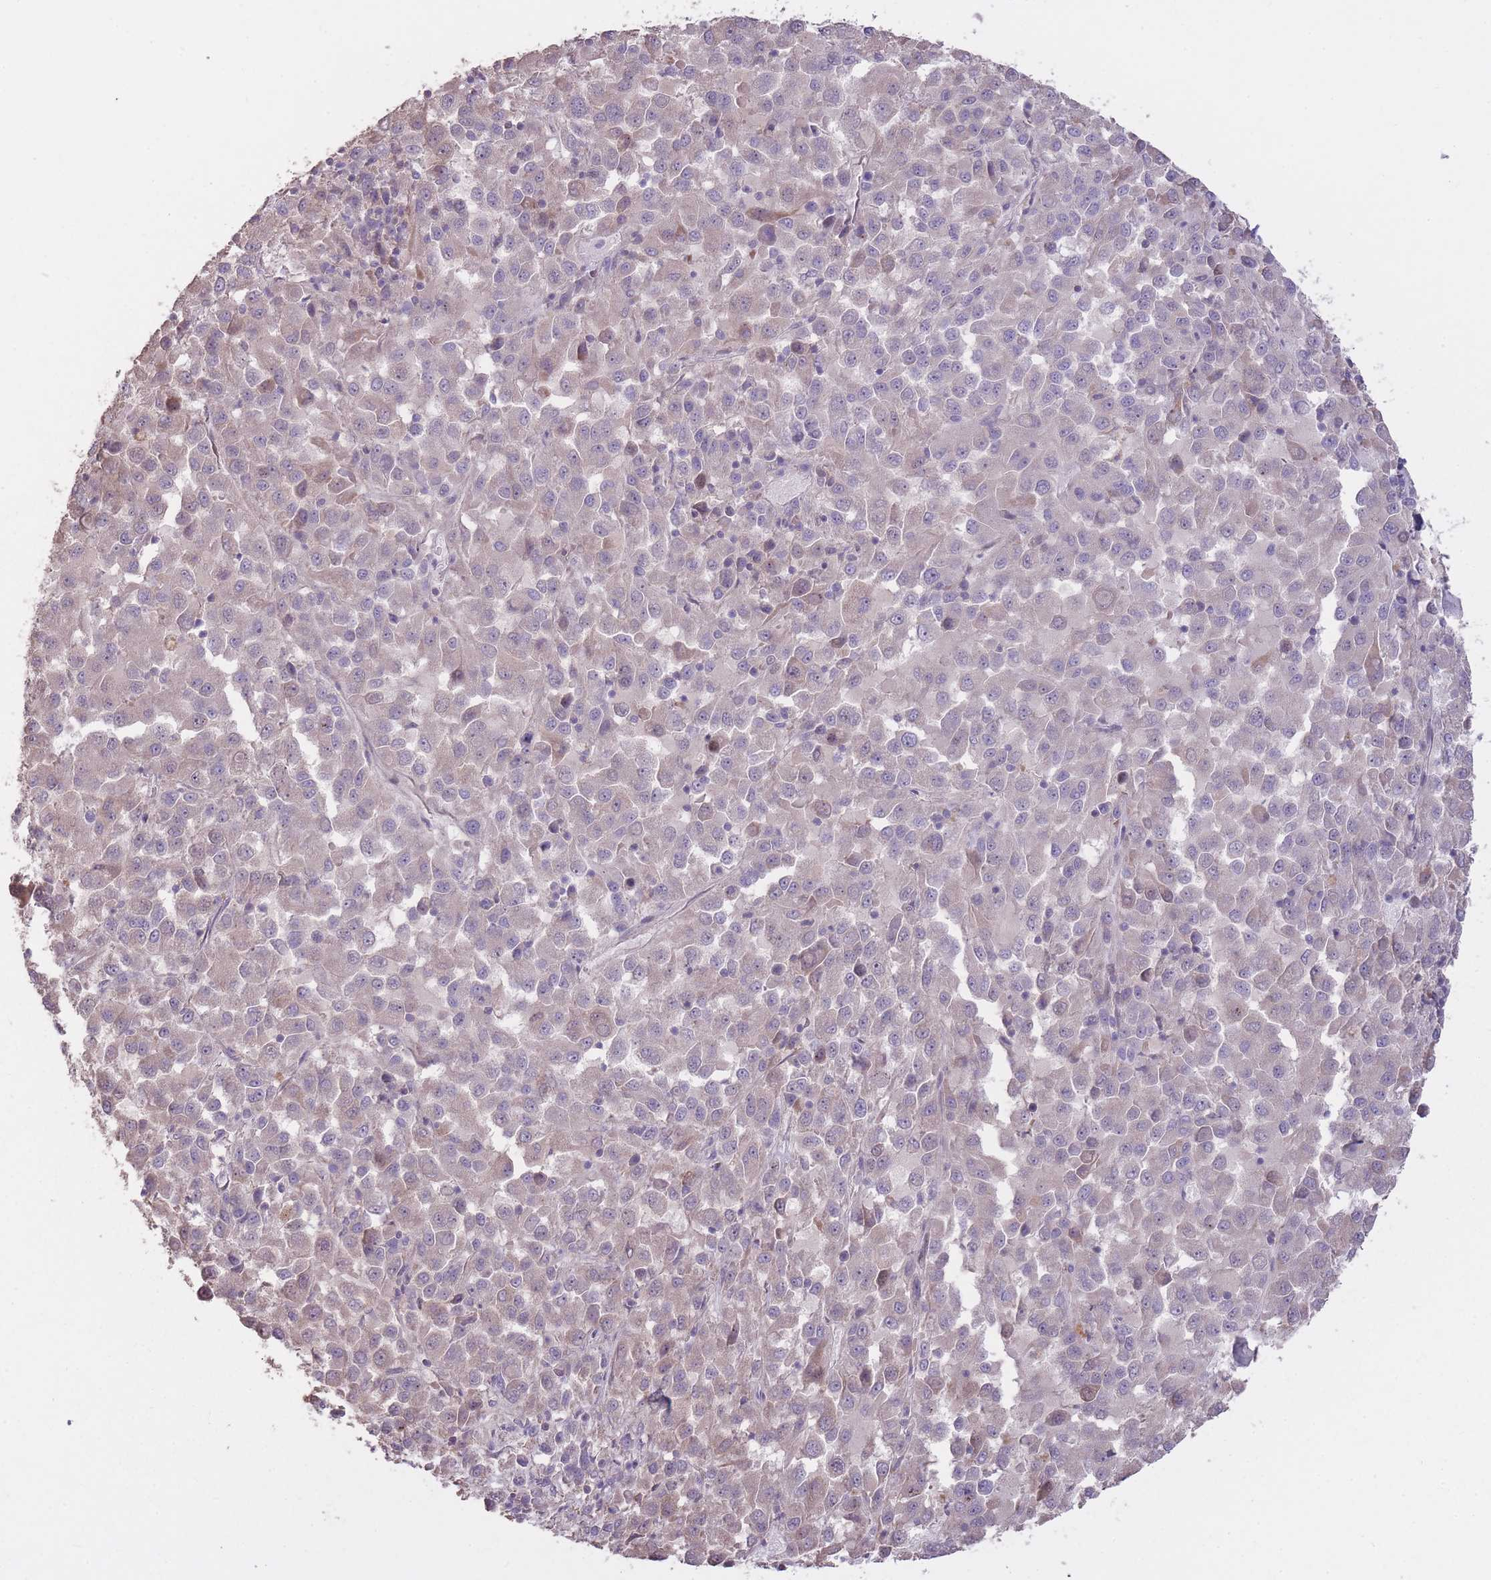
{"staining": {"intensity": "negative", "quantity": "none", "location": "none"}, "tissue": "melanoma", "cell_type": "Tumor cells", "image_type": "cancer", "snomed": [{"axis": "morphology", "description": "Malignant melanoma, Metastatic site"}, {"axis": "topography", "description": "Lung"}], "caption": "The IHC histopathology image has no significant expression in tumor cells of melanoma tissue. (DAB immunohistochemistry, high magnification).", "gene": "RSPH10B", "patient": {"sex": "male", "age": 64}}